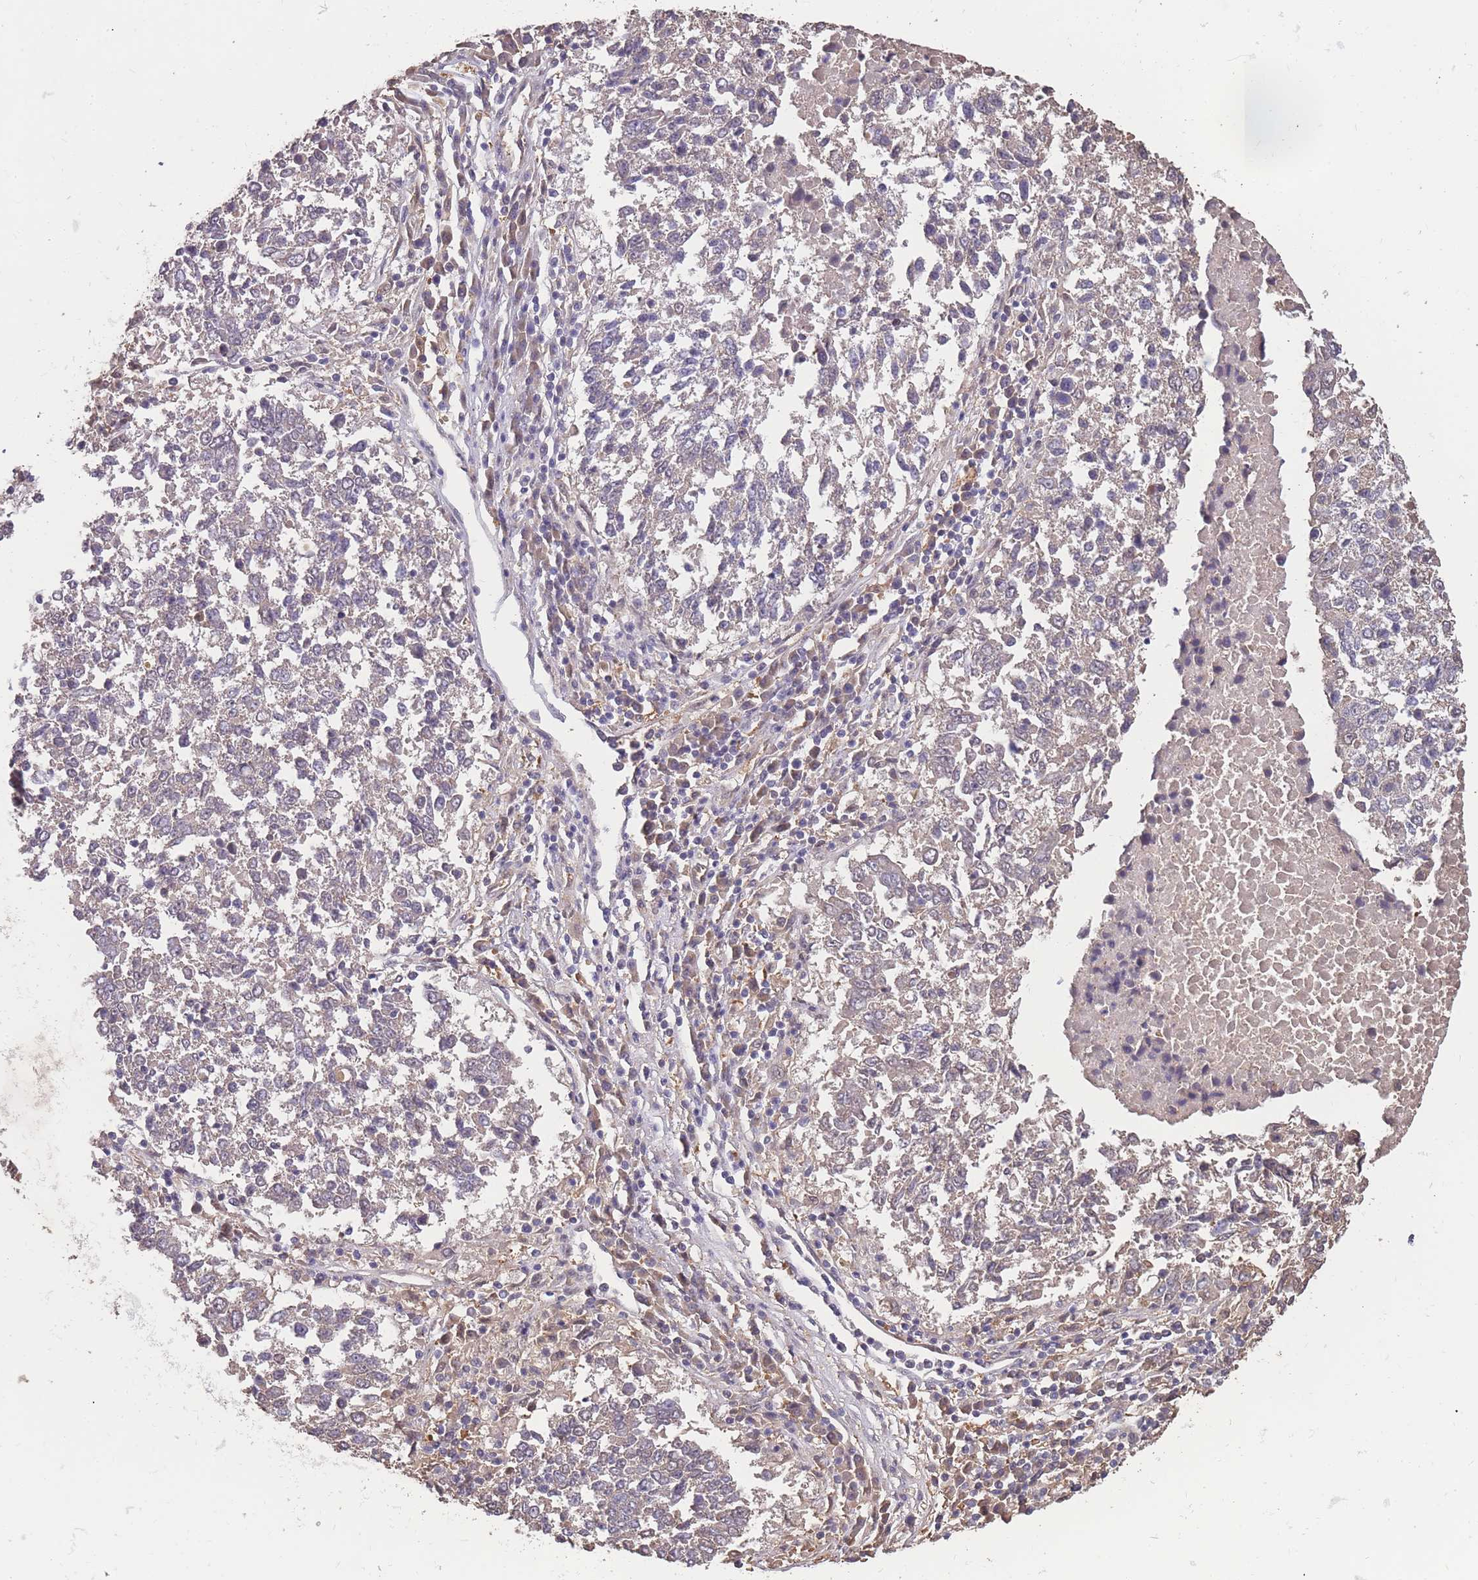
{"staining": {"intensity": "negative", "quantity": "none", "location": "none"}, "tissue": "lung cancer", "cell_type": "Tumor cells", "image_type": "cancer", "snomed": [{"axis": "morphology", "description": "Squamous cell carcinoma, NOS"}, {"axis": "topography", "description": "Lung"}], "caption": "Tumor cells show no significant protein expression in lung cancer.", "gene": "CDKN2AIPNL", "patient": {"sex": "male", "age": 73}}